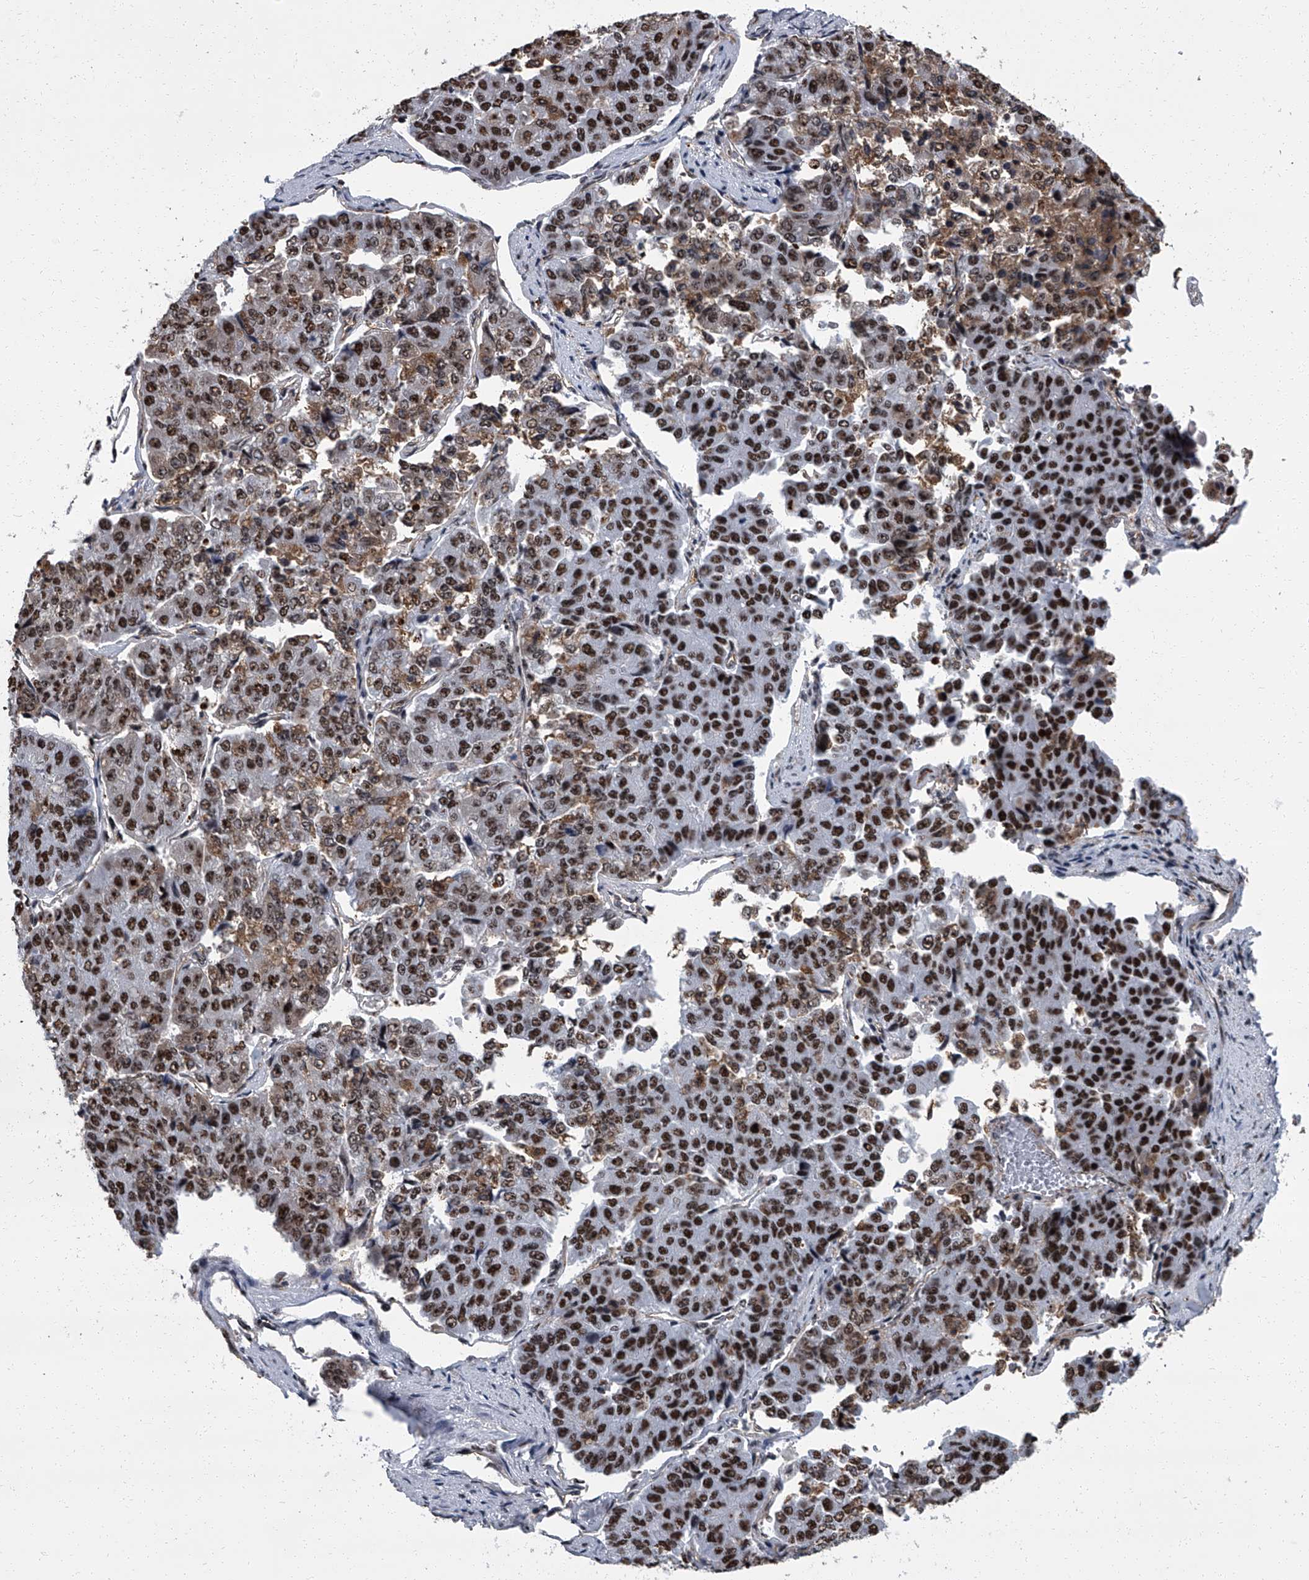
{"staining": {"intensity": "strong", "quantity": ">75%", "location": "cytoplasmic/membranous,nuclear"}, "tissue": "pancreatic cancer", "cell_type": "Tumor cells", "image_type": "cancer", "snomed": [{"axis": "morphology", "description": "Adenocarcinoma, NOS"}, {"axis": "topography", "description": "Pancreas"}], "caption": "Pancreatic cancer (adenocarcinoma) tissue shows strong cytoplasmic/membranous and nuclear positivity in approximately >75% of tumor cells", "gene": "ZNF518B", "patient": {"sex": "male", "age": 50}}